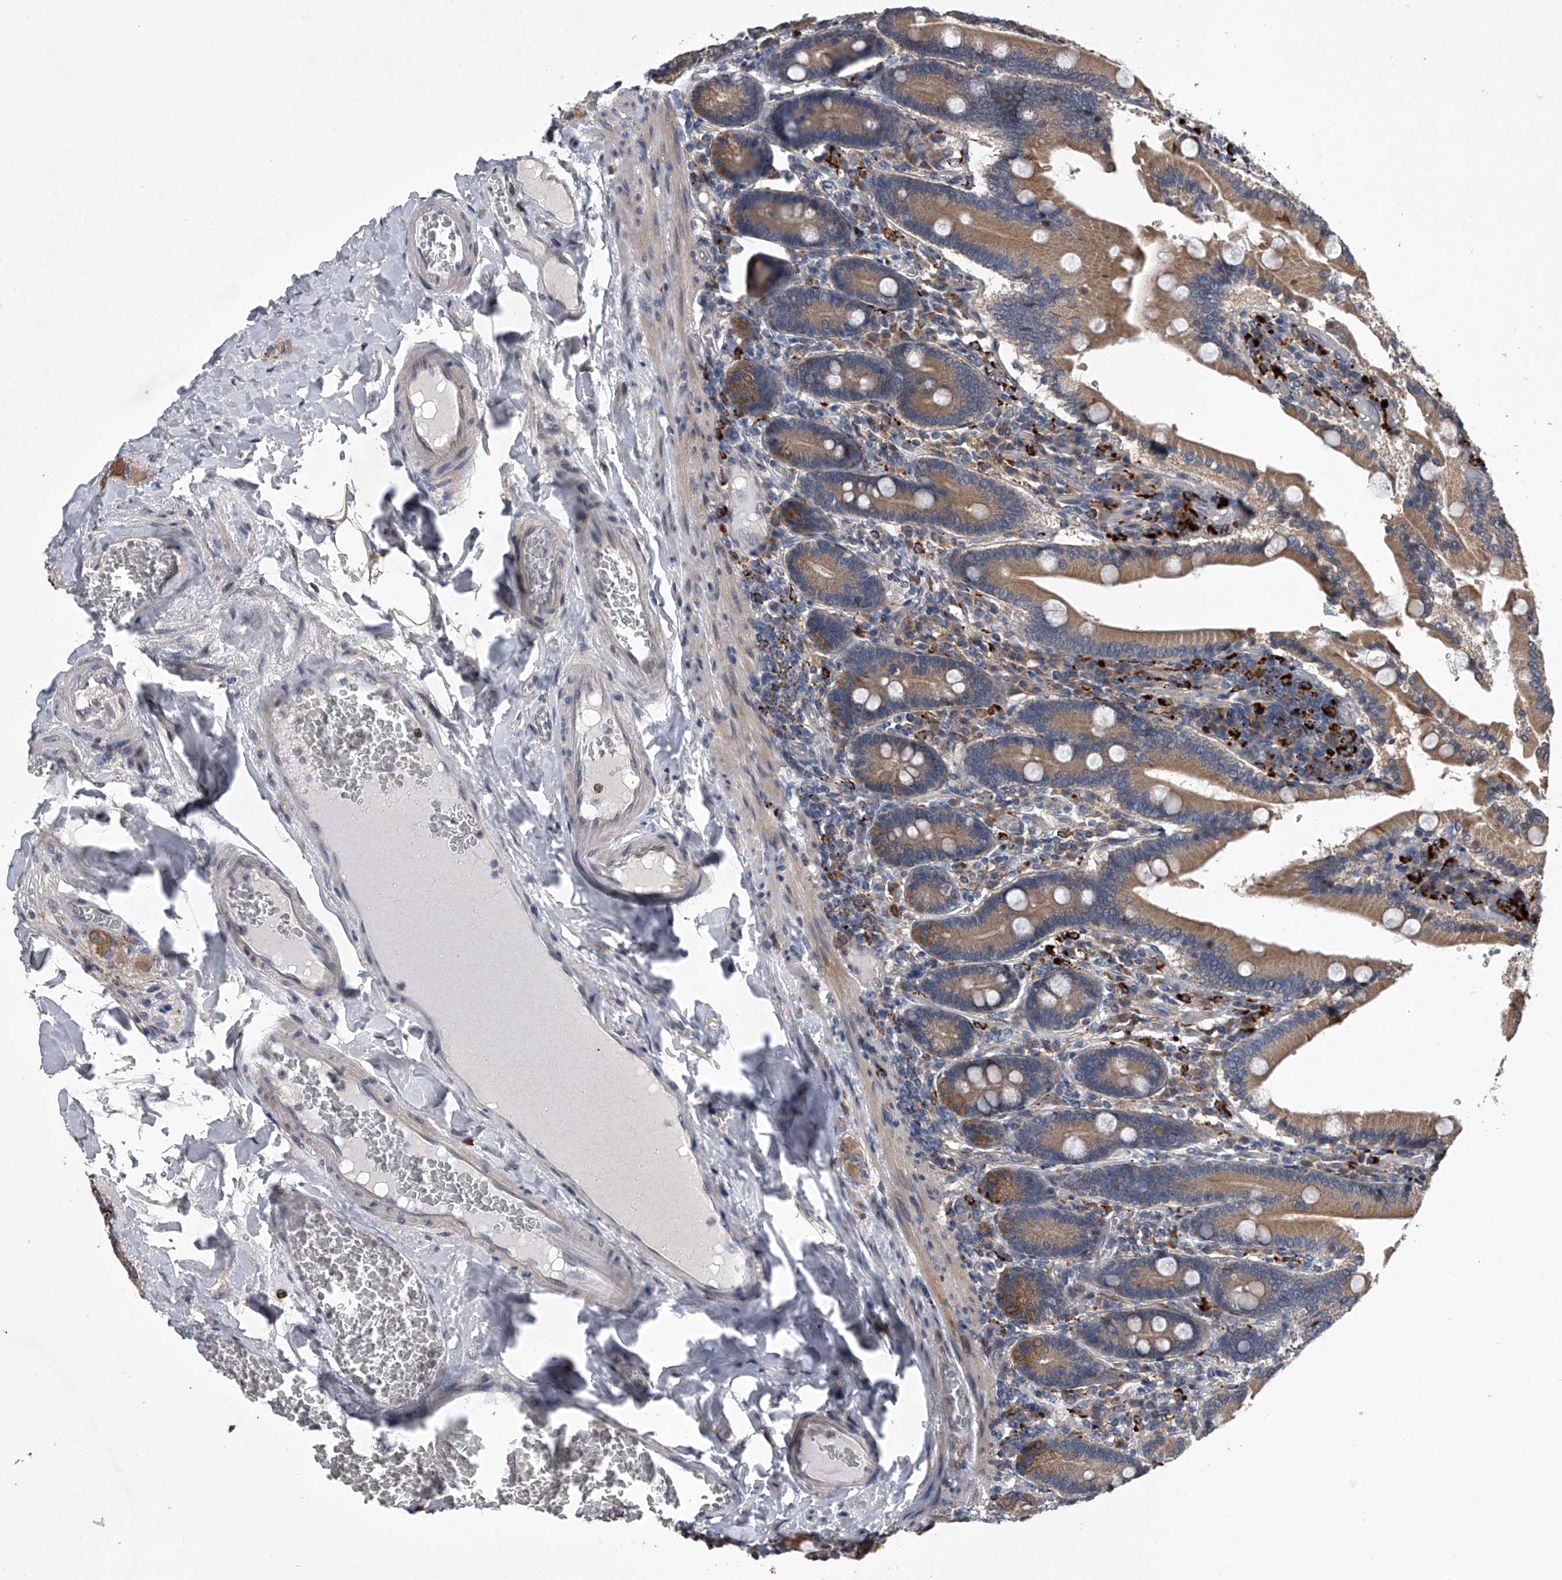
{"staining": {"intensity": "moderate", "quantity": ">75%", "location": "cytoplasmic/membranous"}, "tissue": "duodenum", "cell_type": "Glandular cells", "image_type": "normal", "snomed": [{"axis": "morphology", "description": "Normal tissue, NOS"}, {"axis": "topography", "description": "Duodenum"}], "caption": "Brown immunohistochemical staining in benign duodenum shows moderate cytoplasmic/membranous expression in about >75% of glandular cells.", "gene": "TRIM8", "patient": {"sex": "female", "age": 62}}